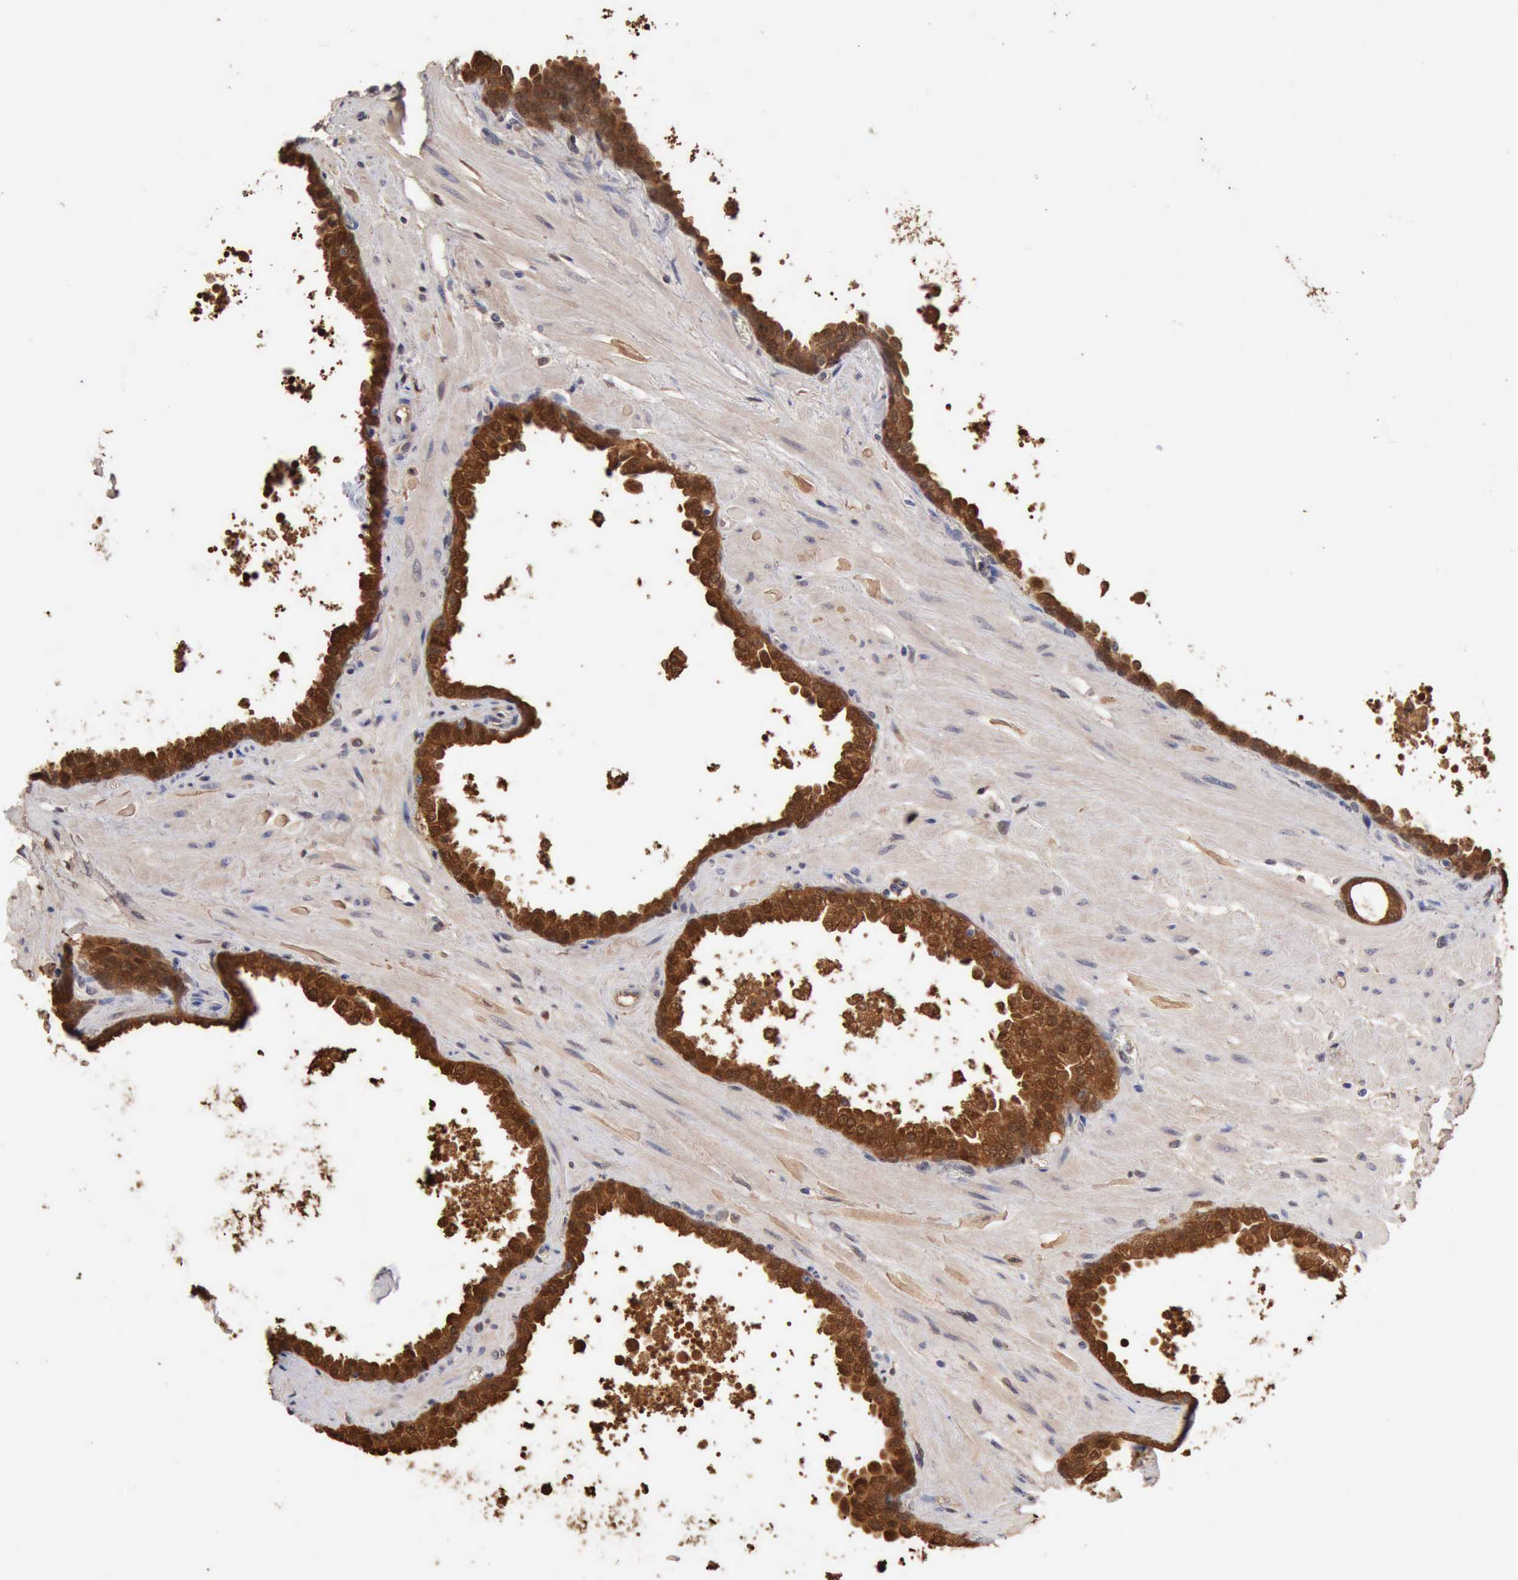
{"staining": {"intensity": "strong", "quantity": ">75%", "location": "cytoplasmic/membranous,nuclear"}, "tissue": "prostate", "cell_type": "Glandular cells", "image_type": "normal", "snomed": [{"axis": "morphology", "description": "Normal tissue, NOS"}, {"axis": "topography", "description": "Prostate"}], "caption": "A micrograph of human prostate stained for a protein reveals strong cytoplasmic/membranous,nuclear brown staining in glandular cells. (Stains: DAB in brown, nuclei in blue, Microscopy: brightfield microscopy at high magnification).", "gene": "PTGR2", "patient": {"sex": "male", "age": 60}}